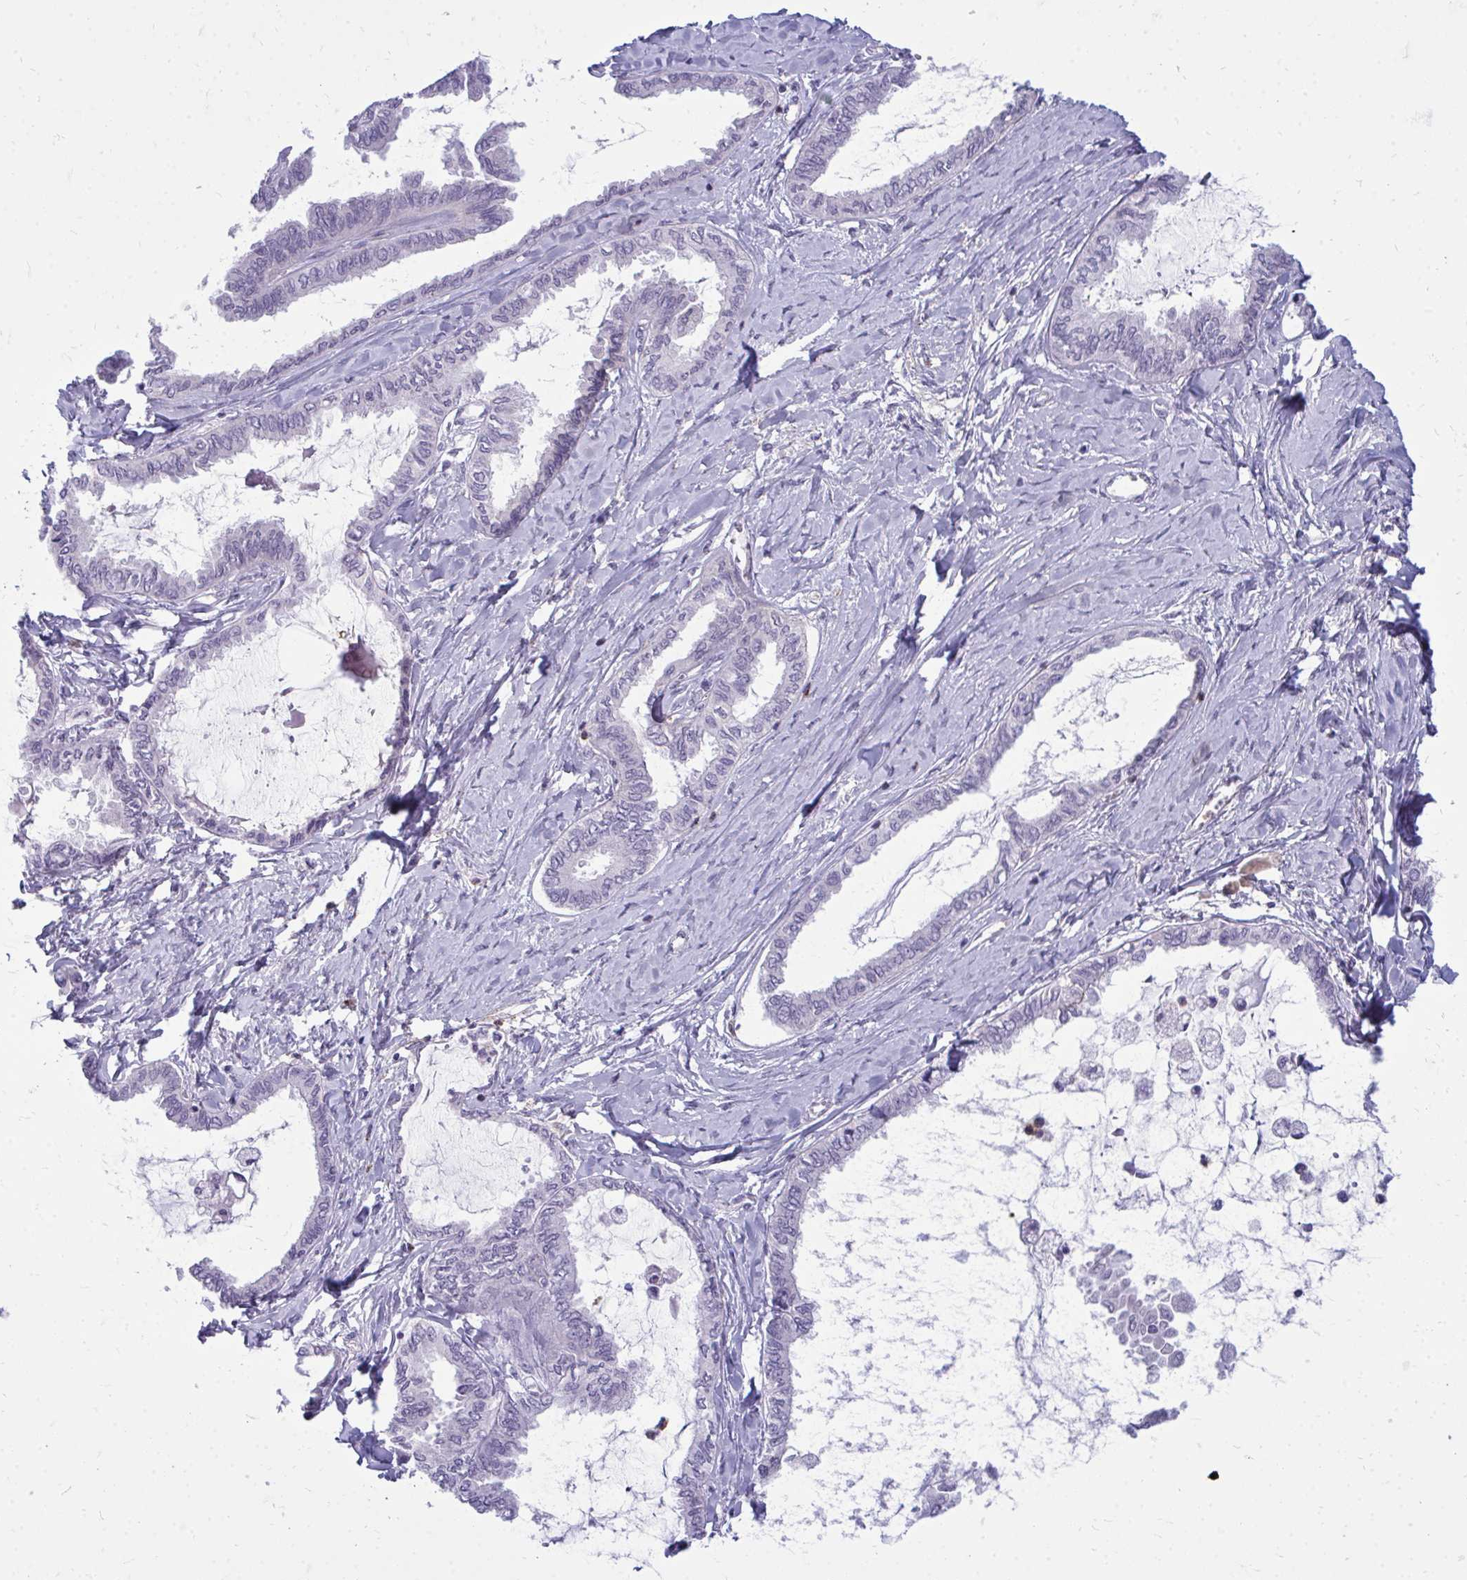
{"staining": {"intensity": "negative", "quantity": "none", "location": "none"}, "tissue": "ovarian cancer", "cell_type": "Tumor cells", "image_type": "cancer", "snomed": [{"axis": "morphology", "description": "Carcinoma, endometroid"}, {"axis": "topography", "description": "Ovary"}], "caption": "Immunohistochemistry micrograph of endometroid carcinoma (ovarian) stained for a protein (brown), which reveals no staining in tumor cells. (DAB immunohistochemistry visualized using brightfield microscopy, high magnification).", "gene": "ACSL5", "patient": {"sex": "female", "age": 70}}